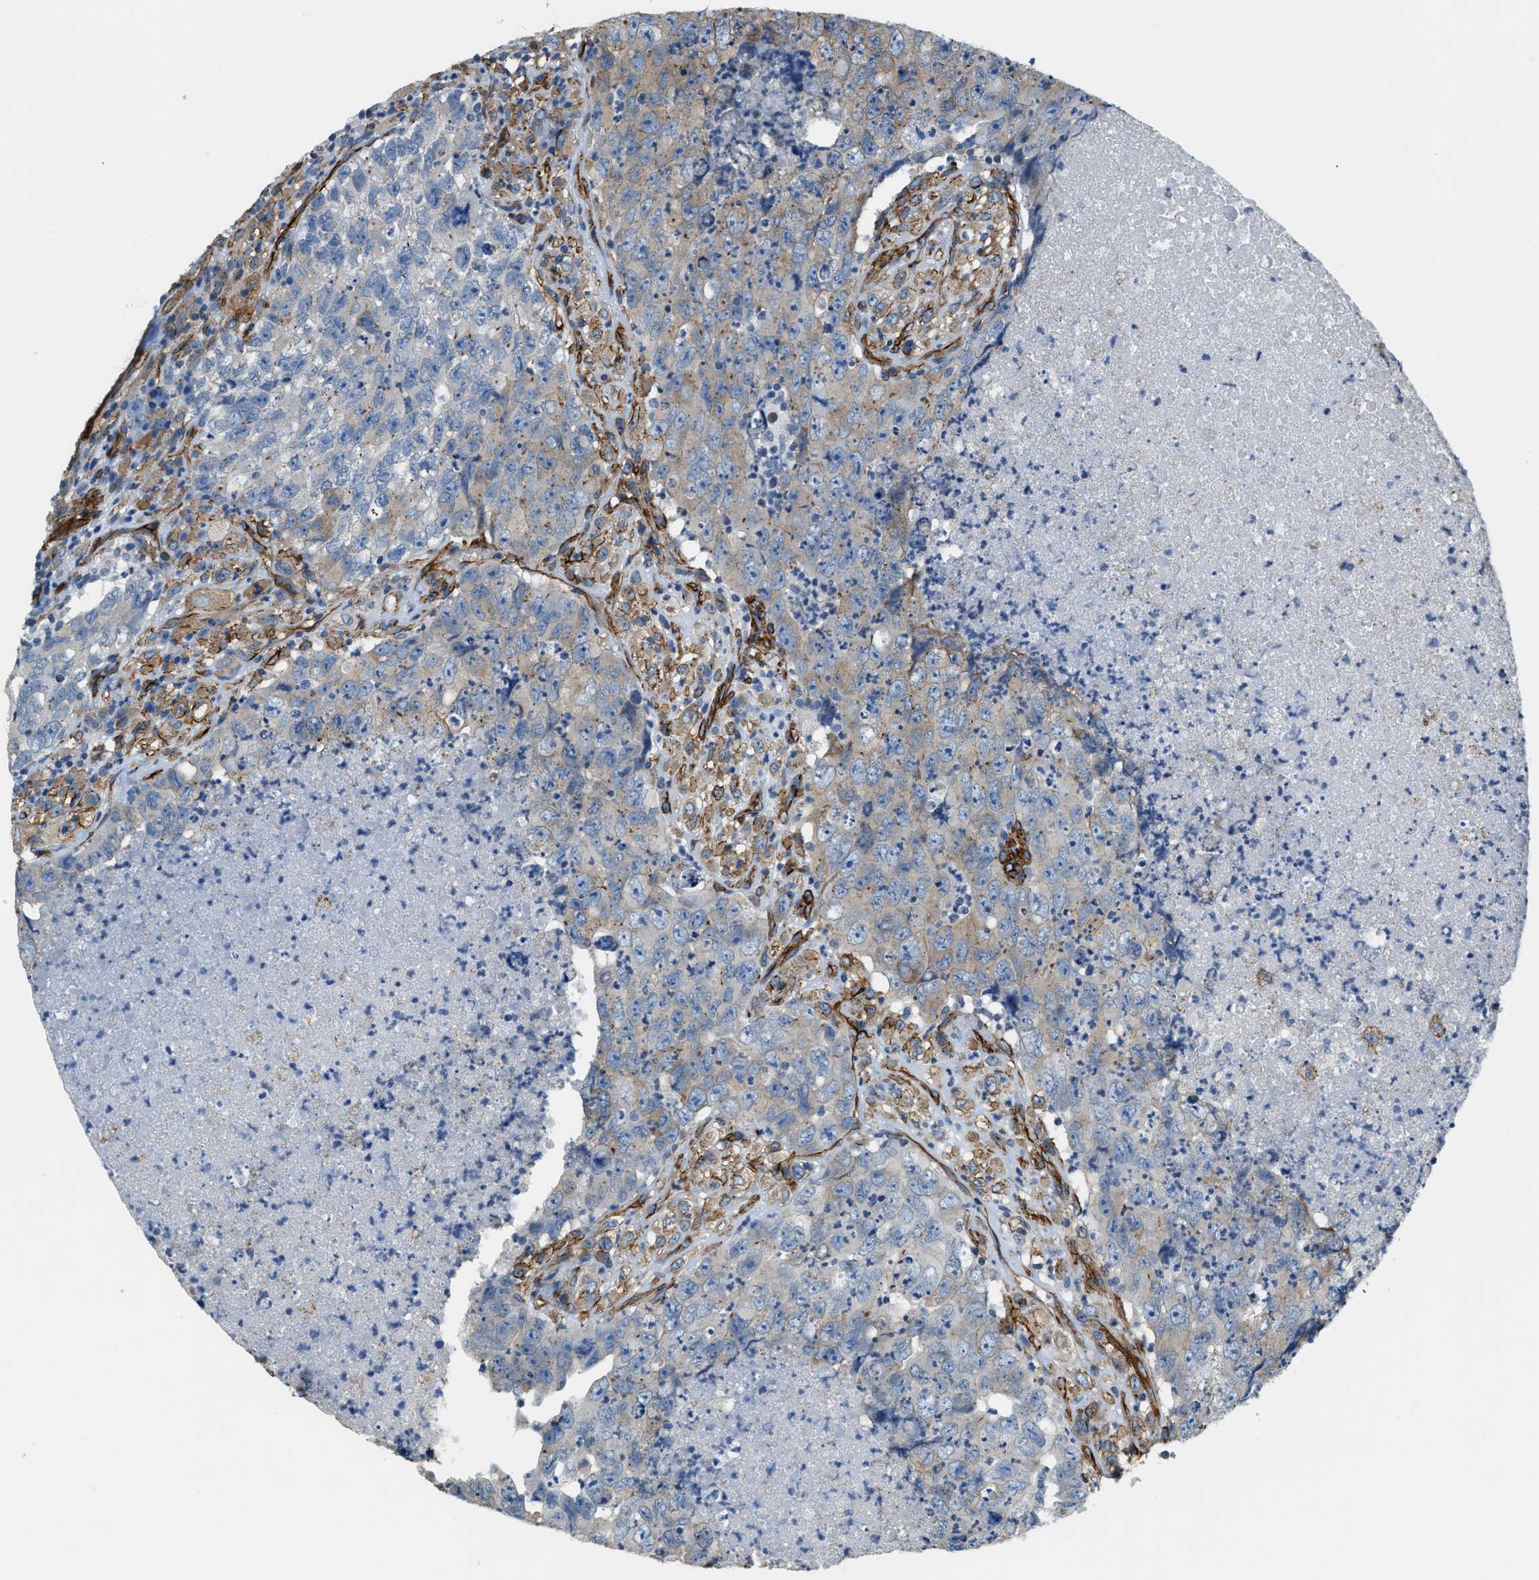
{"staining": {"intensity": "moderate", "quantity": "25%-75%", "location": "cytoplasmic/membranous"}, "tissue": "testis cancer", "cell_type": "Tumor cells", "image_type": "cancer", "snomed": [{"axis": "morphology", "description": "Carcinoma, Embryonal, NOS"}, {"axis": "topography", "description": "Testis"}], "caption": "Testis cancer (embryonal carcinoma) stained with immunohistochemistry (IHC) displays moderate cytoplasmic/membranous expression in approximately 25%-75% of tumor cells.", "gene": "TMEM43", "patient": {"sex": "male", "age": 32}}